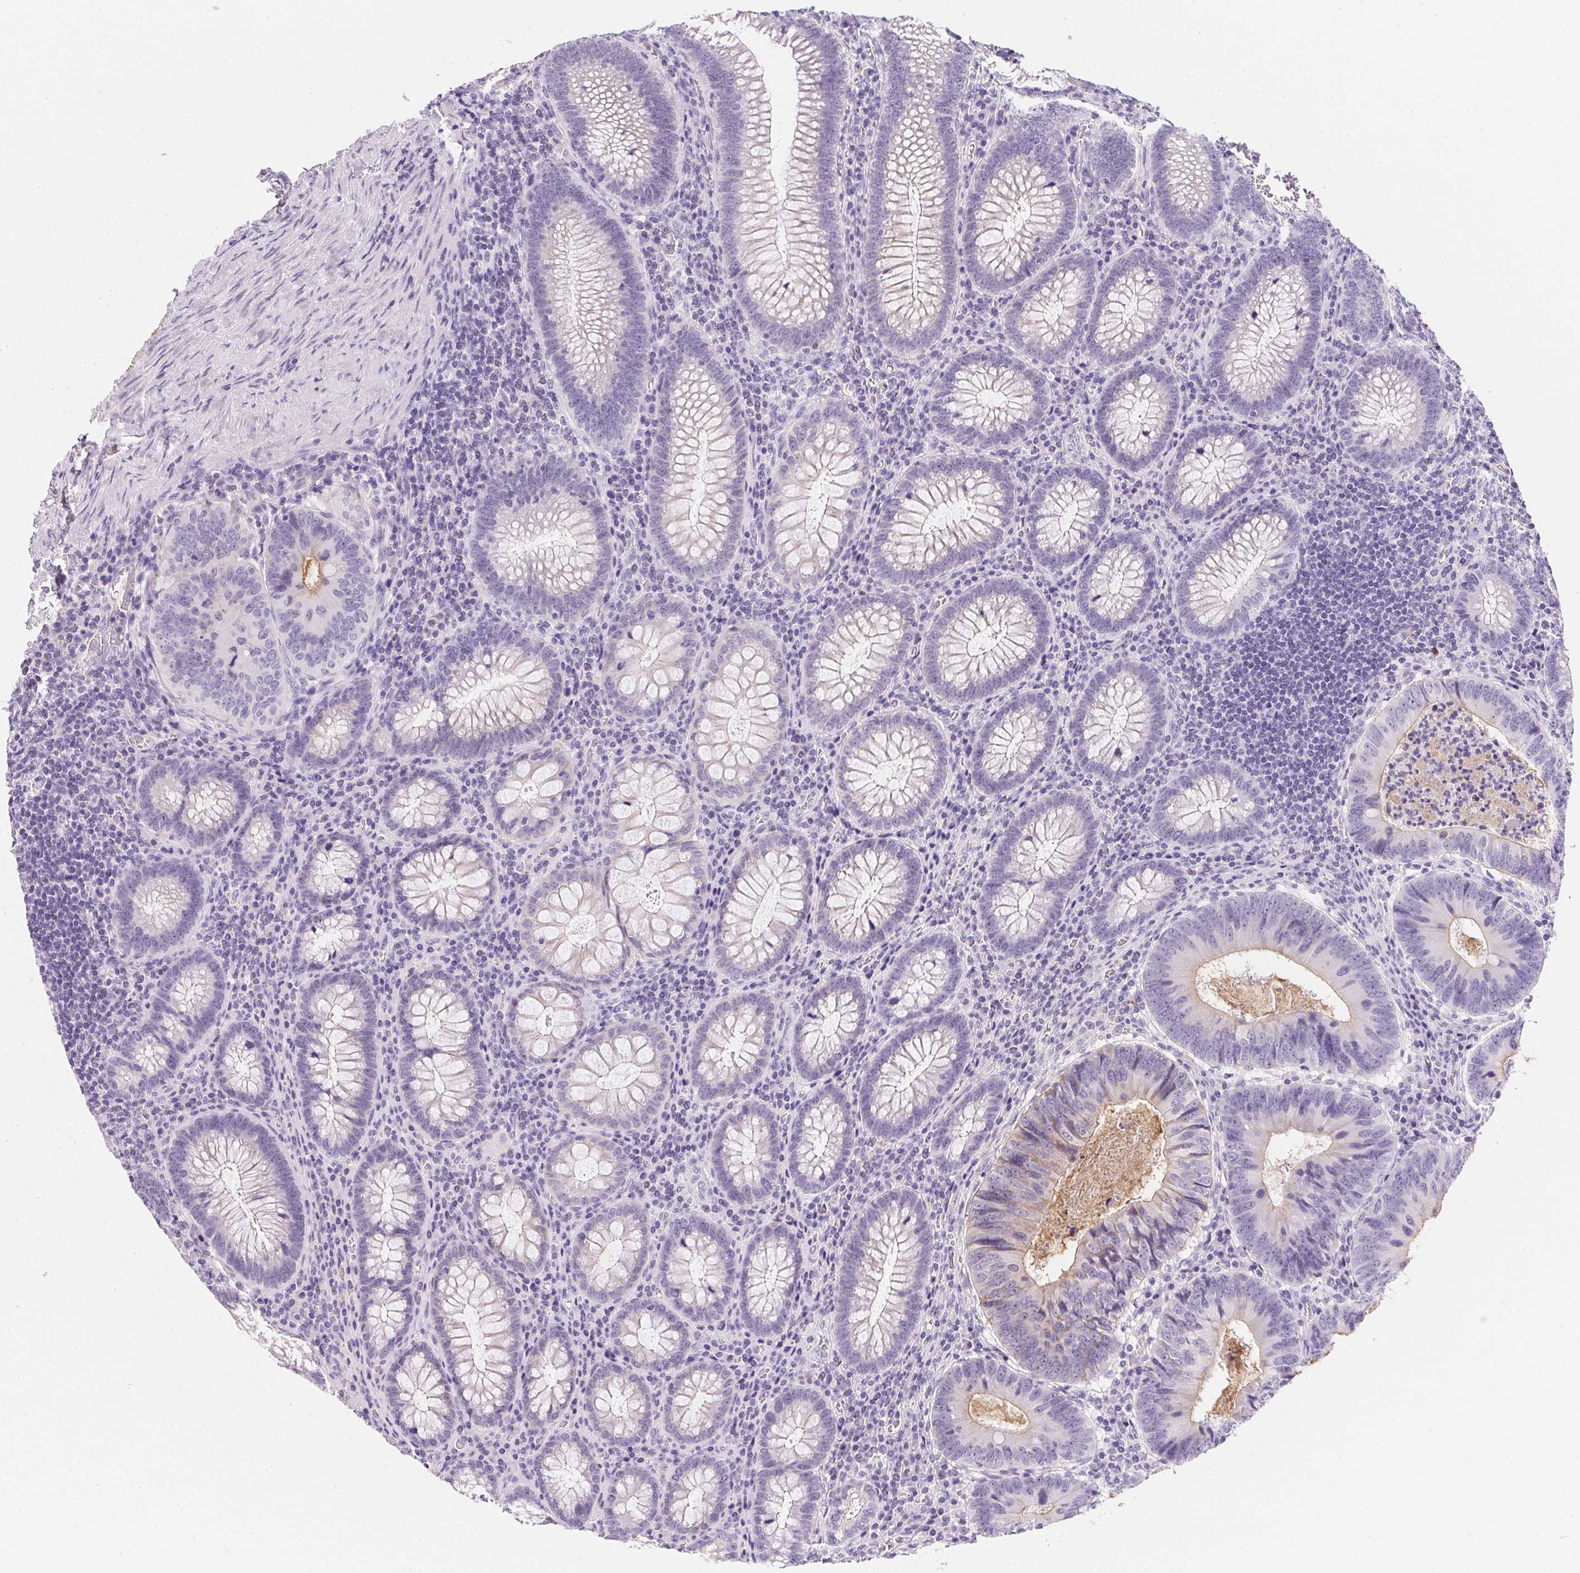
{"staining": {"intensity": "weak", "quantity": "<25%", "location": "cytoplasmic/membranous"}, "tissue": "colorectal cancer", "cell_type": "Tumor cells", "image_type": "cancer", "snomed": [{"axis": "morphology", "description": "Adenocarcinoma, NOS"}, {"axis": "topography", "description": "Colon"}], "caption": "Immunohistochemistry of human colorectal cancer shows no staining in tumor cells.", "gene": "AQP5", "patient": {"sex": "male", "age": 67}}